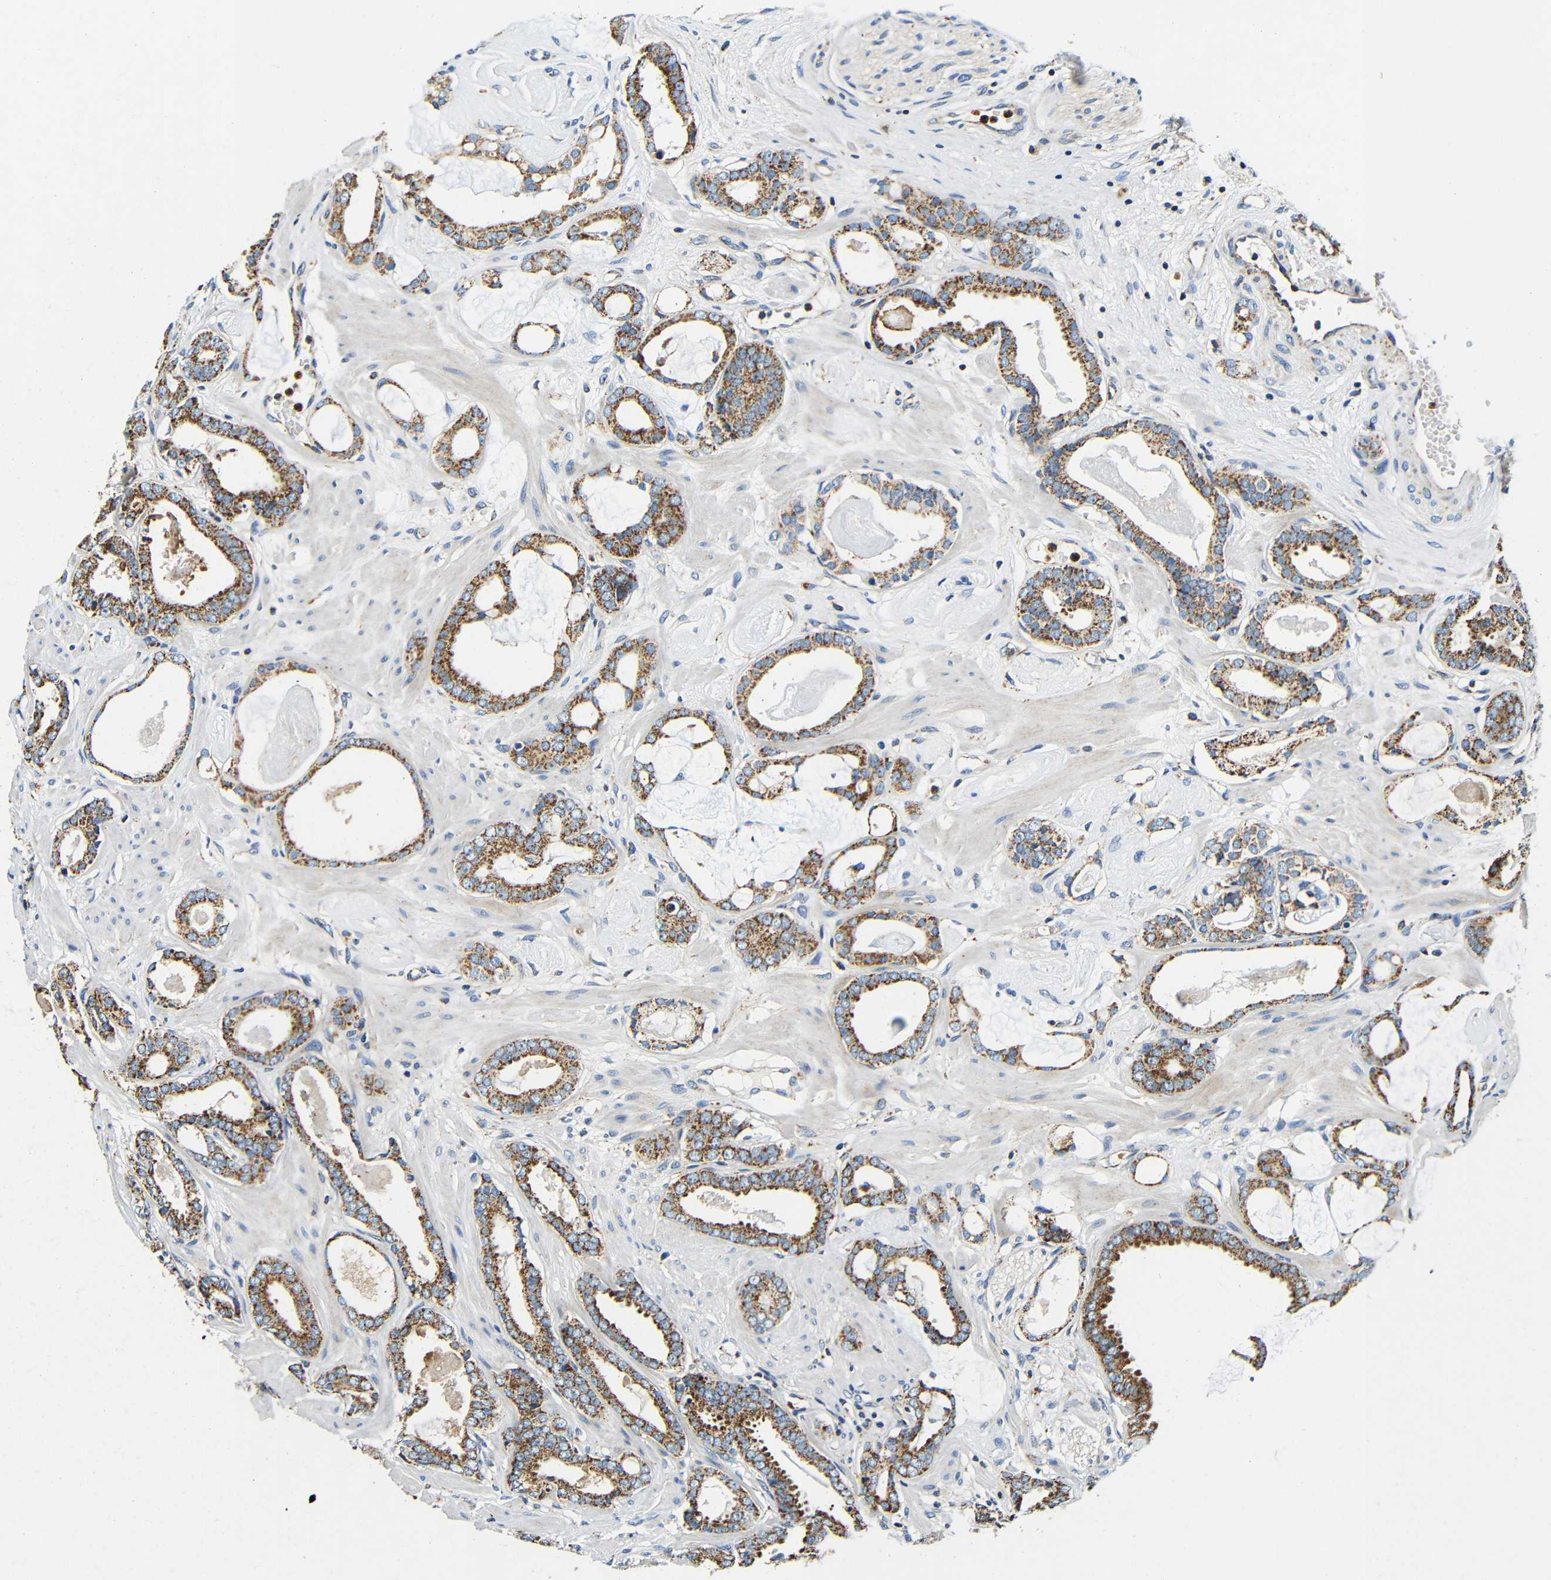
{"staining": {"intensity": "strong", "quantity": ">75%", "location": "cytoplasmic/membranous"}, "tissue": "prostate cancer", "cell_type": "Tumor cells", "image_type": "cancer", "snomed": [{"axis": "morphology", "description": "Adenocarcinoma, Medium grade"}, {"axis": "topography", "description": "Prostate"}], "caption": "Human prostate cancer stained for a protein (brown) demonstrates strong cytoplasmic/membranous positive staining in about >75% of tumor cells.", "gene": "GALNT18", "patient": {"sex": "male", "age": 72}}